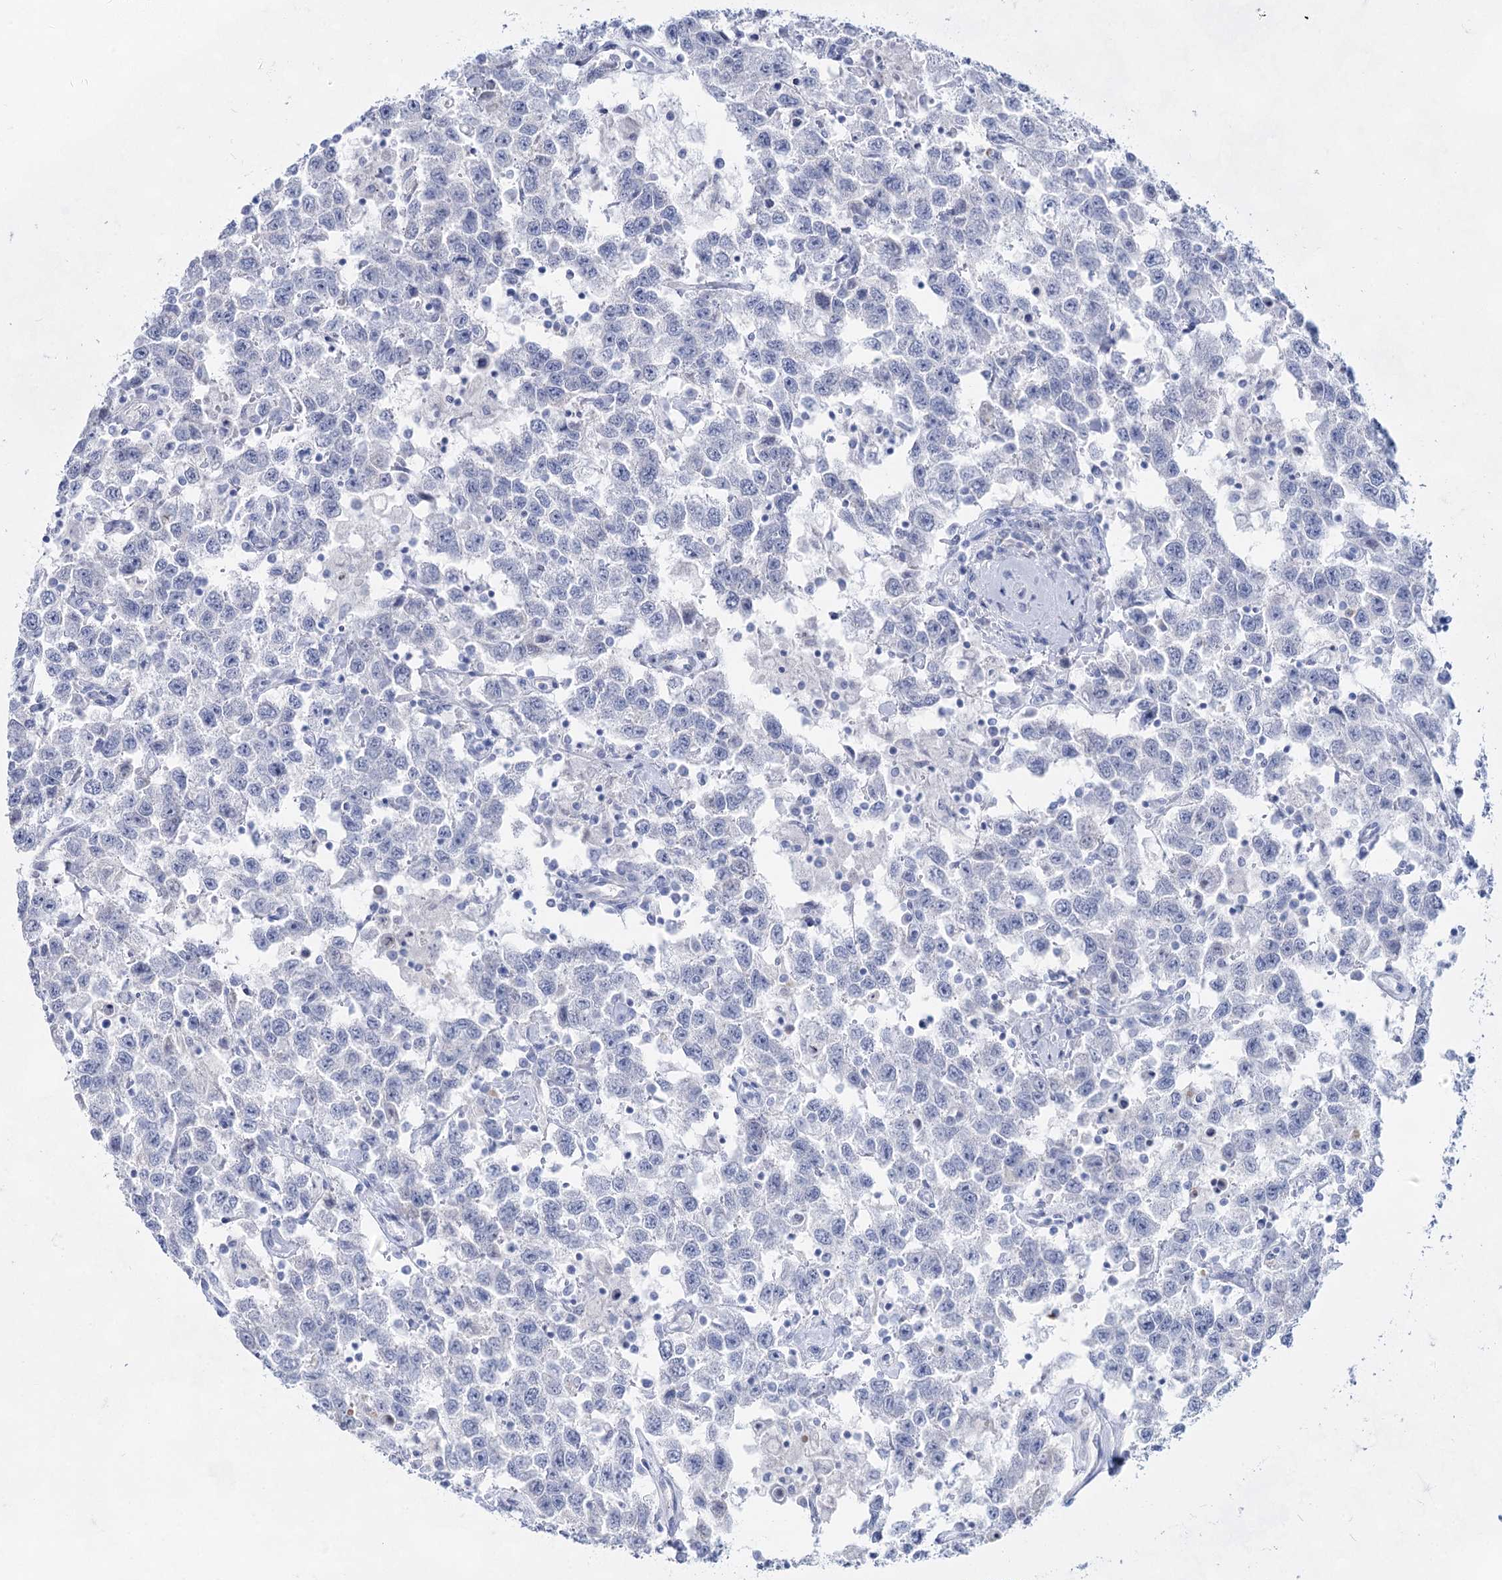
{"staining": {"intensity": "negative", "quantity": "none", "location": "none"}, "tissue": "testis cancer", "cell_type": "Tumor cells", "image_type": "cancer", "snomed": [{"axis": "morphology", "description": "Seminoma, NOS"}, {"axis": "topography", "description": "Testis"}], "caption": "High magnification brightfield microscopy of testis seminoma stained with DAB (brown) and counterstained with hematoxylin (blue): tumor cells show no significant positivity. (DAB (3,3'-diaminobenzidine) immunohistochemistry with hematoxylin counter stain).", "gene": "ACRV1", "patient": {"sex": "male", "age": 41}}